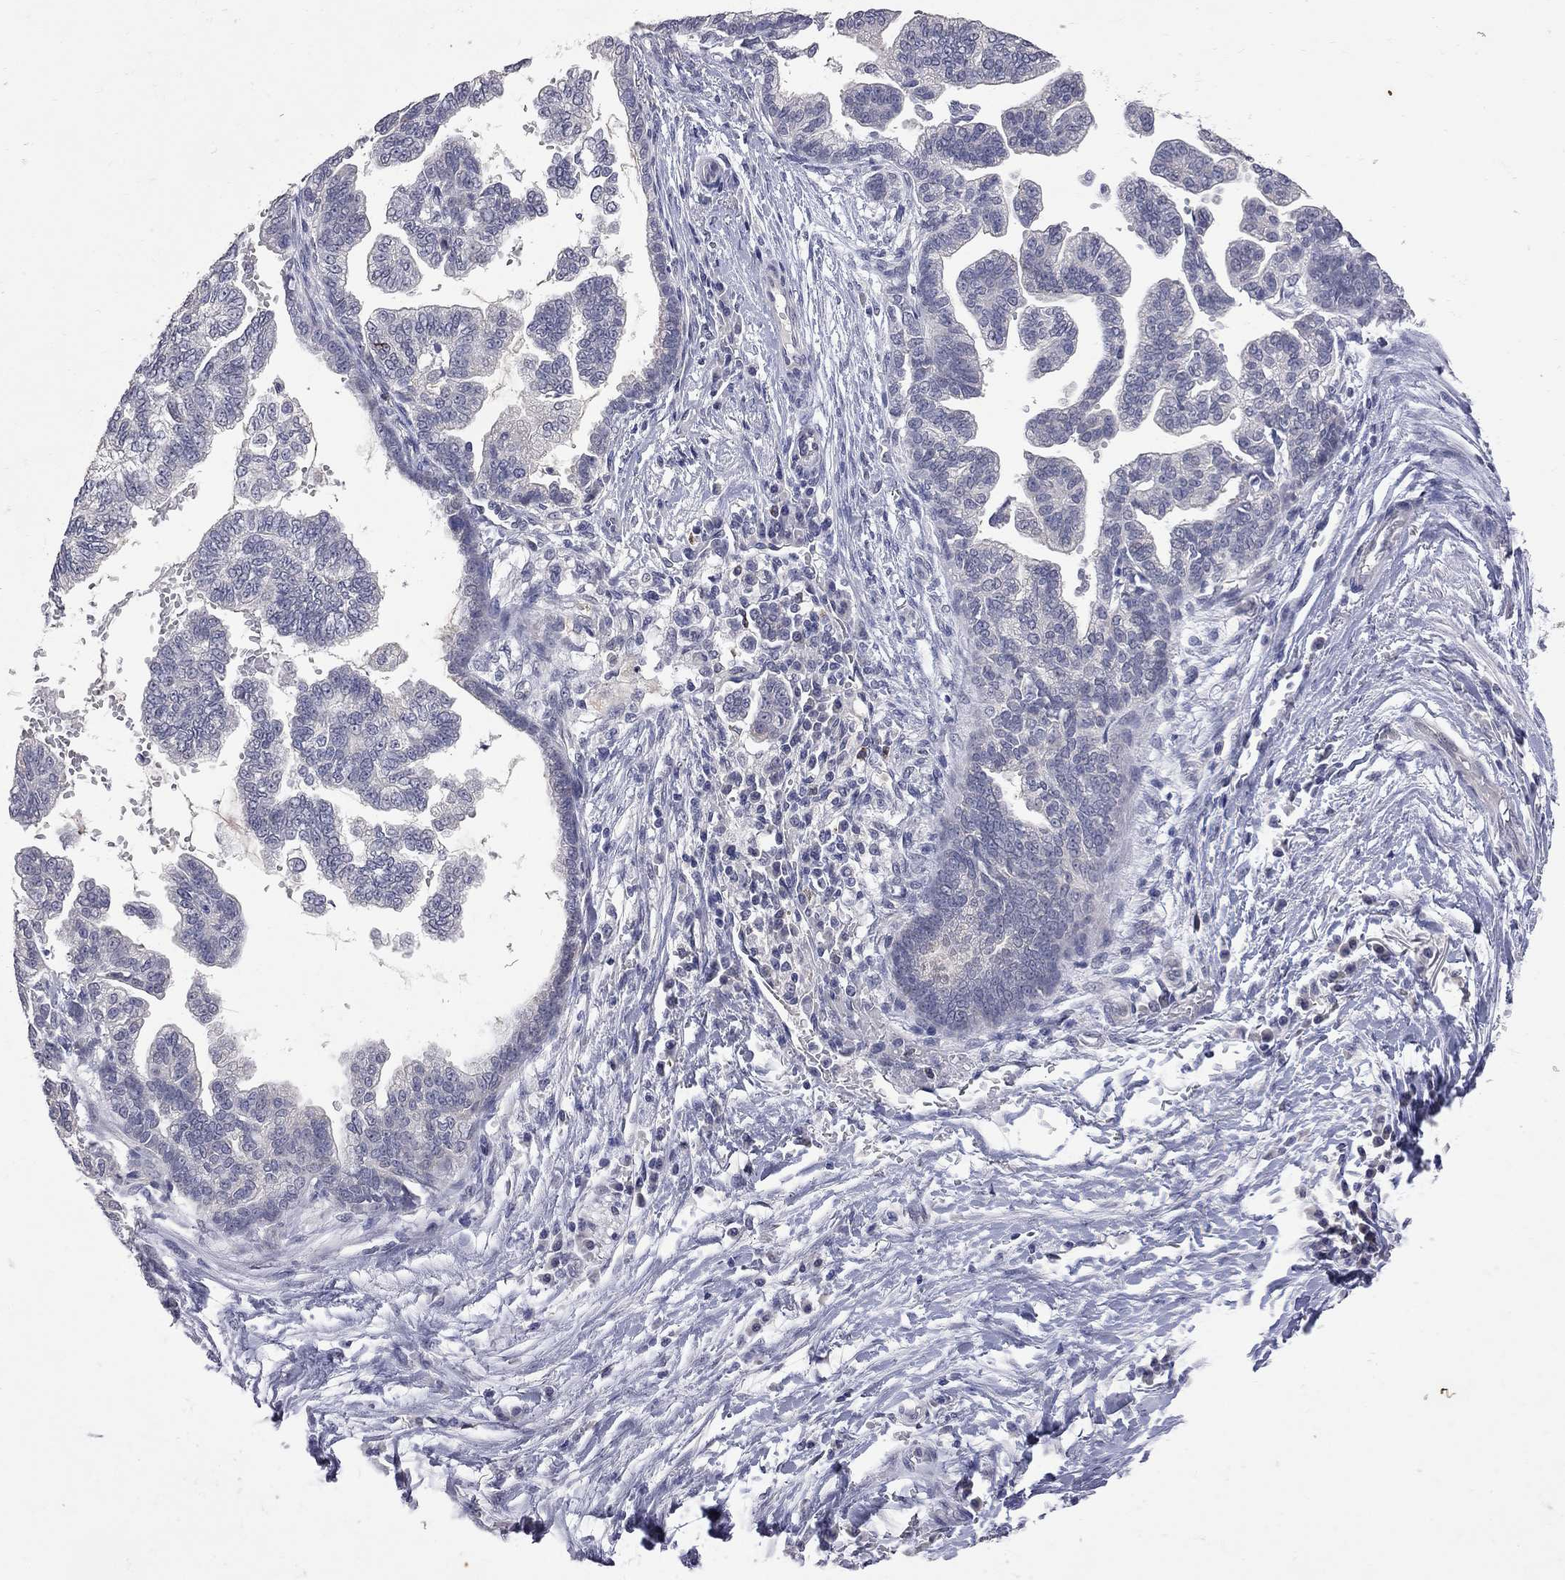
{"staining": {"intensity": "negative", "quantity": "none", "location": "none"}, "tissue": "stomach cancer", "cell_type": "Tumor cells", "image_type": "cancer", "snomed": [{"axis": "morphology", "description": "Adenocarcinoma, NOS"}, {"axis": "topography", "description": "Stomach"}], "caption": "Micrograph shows no protein staining in tumor cells of adenocarcinoma (stomach) tissue. (DAB (3,3'-diaminobenzidine) immunohistochemistry (IHC) with hematoxylin counter stain).", "gene": "NOS2", "patient": {"sex": "male", "age": 83}}